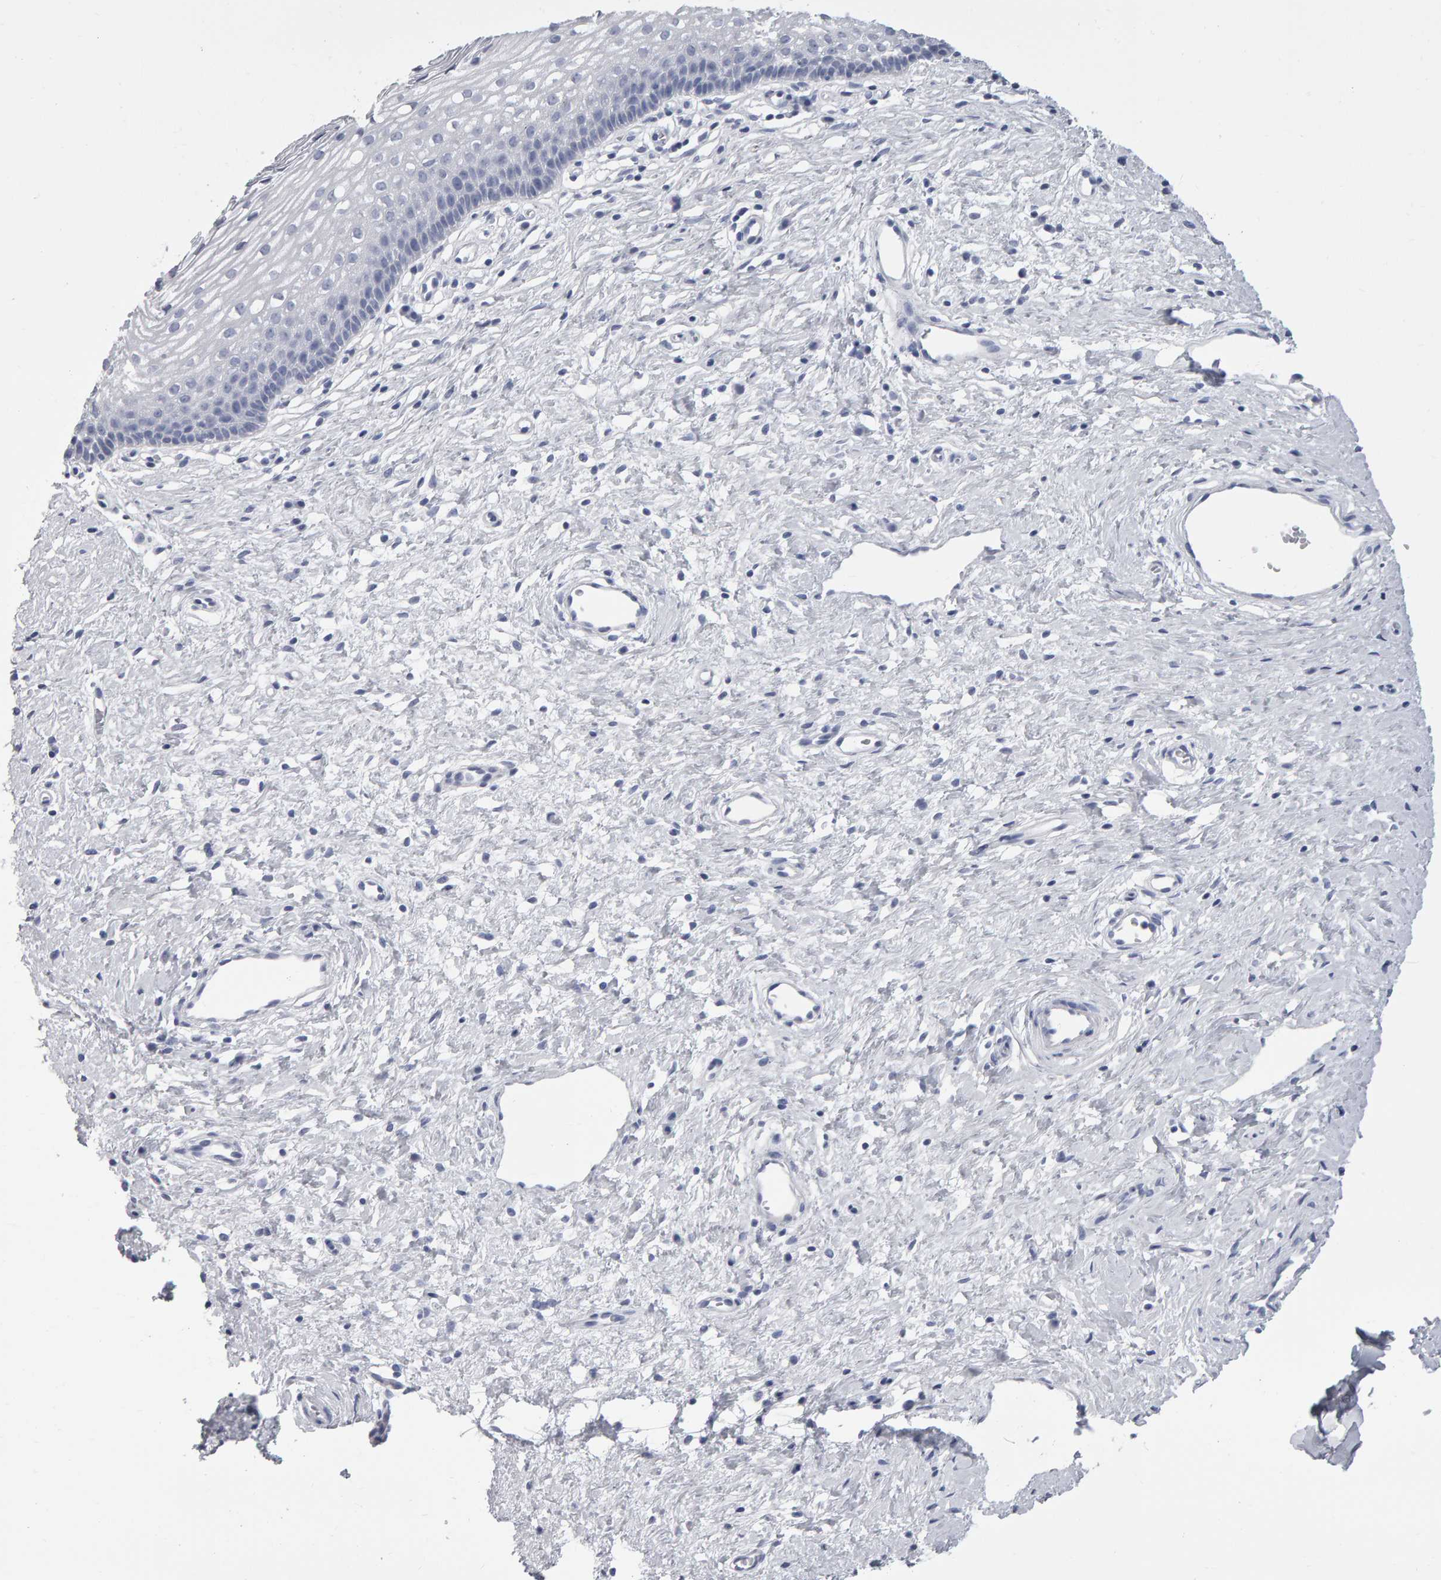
{"staining": {"intensity": "negative", "quantity": "none", "location": "none"}, "tissue": "cervix", "cell_type": "Glandular cells", "image_type": "normal", "snomed": [{"axis": "morphology", "description": "Normal tissue, NOS"}, {"axis": "topography", "description": "Cervix"}], "caption": "This is a micrograph of IHC staining of normal cervix, which shows no expression in glandular cells.", "gene": "NCDN", "patient": {"sex": "female", "age": 27}}